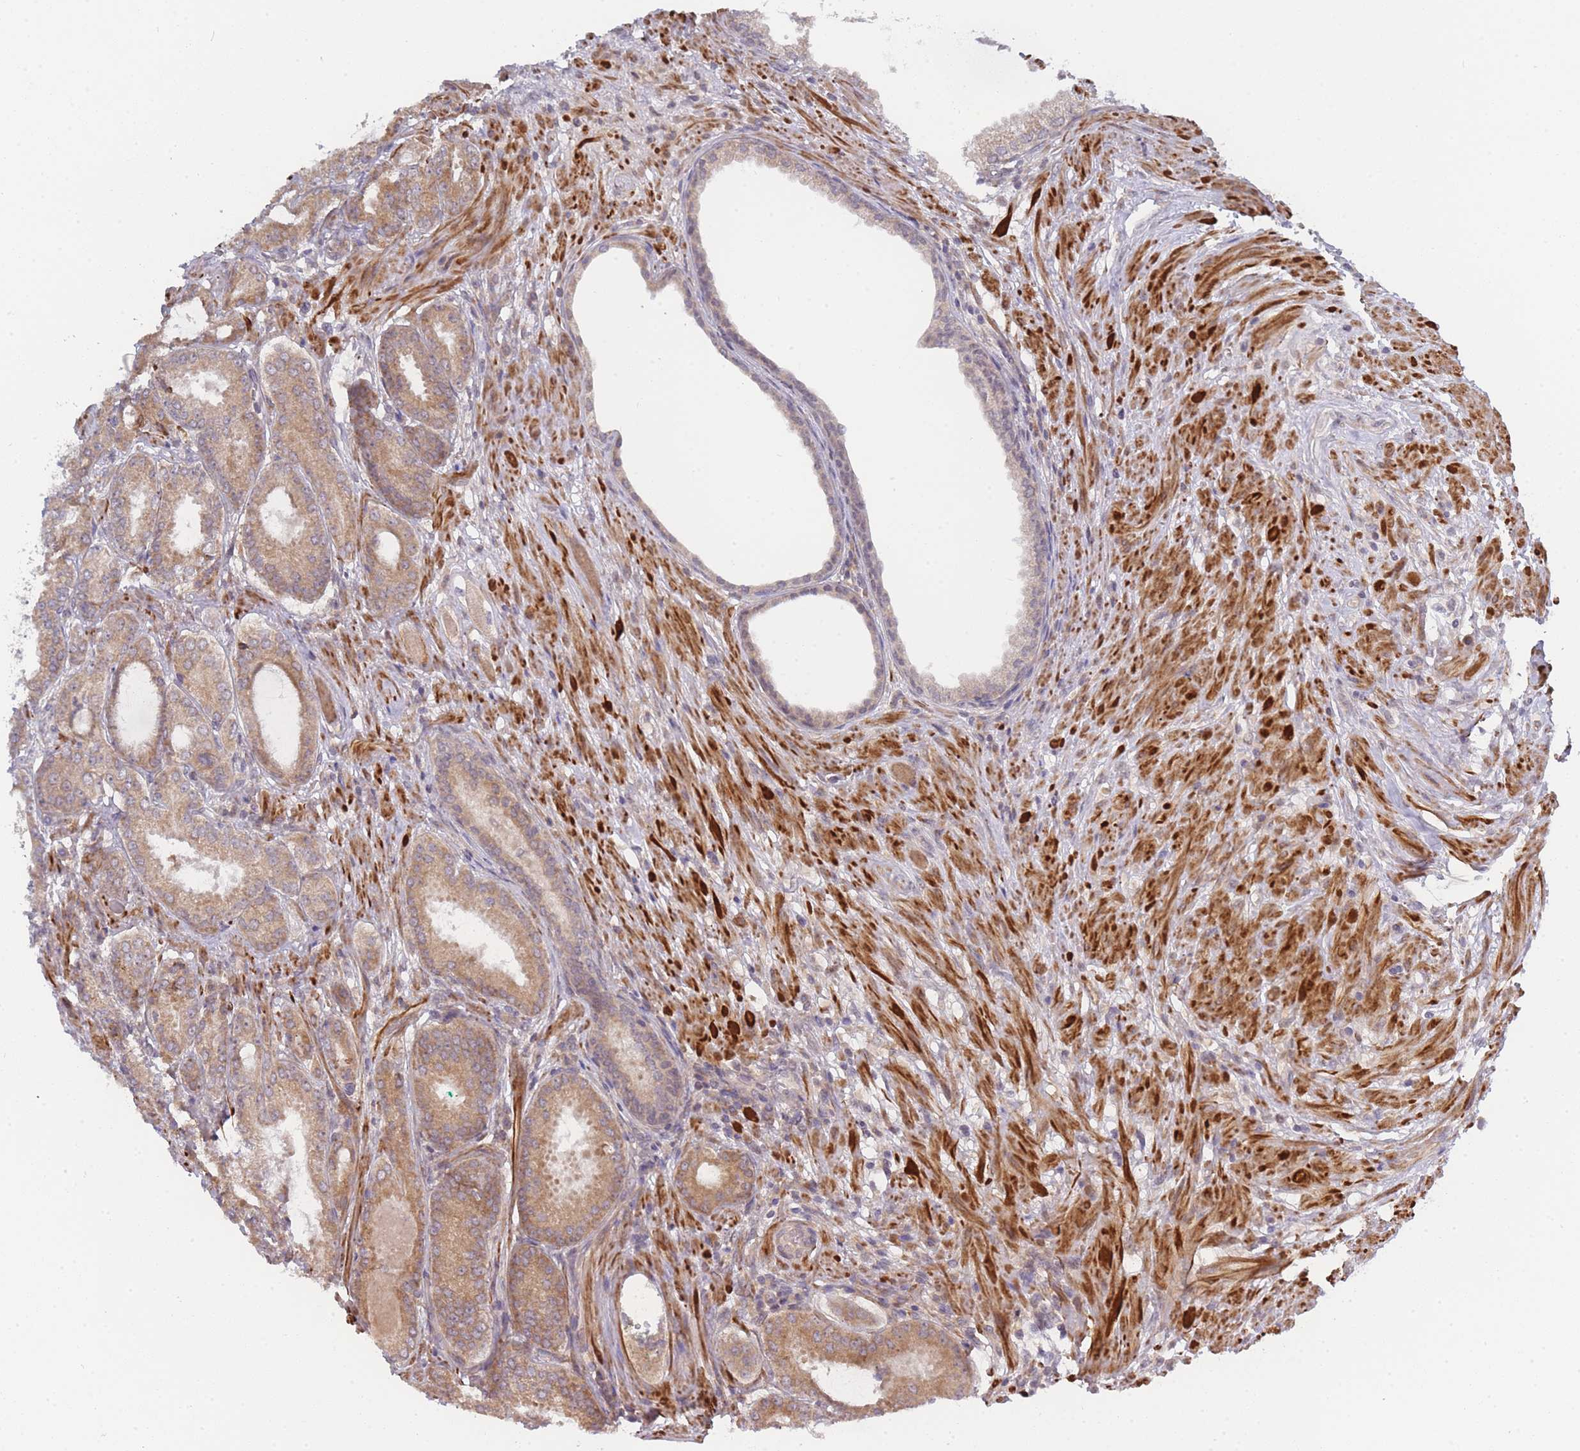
{"staining": {"intensity": "moderate", "quantity": ">75%", "location": "cytoplasmic/membranous"}, "tissue": "prostate cancer", "cell_type": "Tumor cells", "image_type": "cancer", "snomed": [{"axis": "morphology", "description": "Adenocarcinoma, High grade"}, {"axis": "topography", "description": "Prostate"}], "caption": "Immunohistochemical staining of prostate cancer (high-grade adenocarcinoma) reveals moderate cytoplasmic/membranous protein expression in about >75% of tumor cells.", "gene": "TRIM26", "patient": {"sex": "male", "age": 71}}